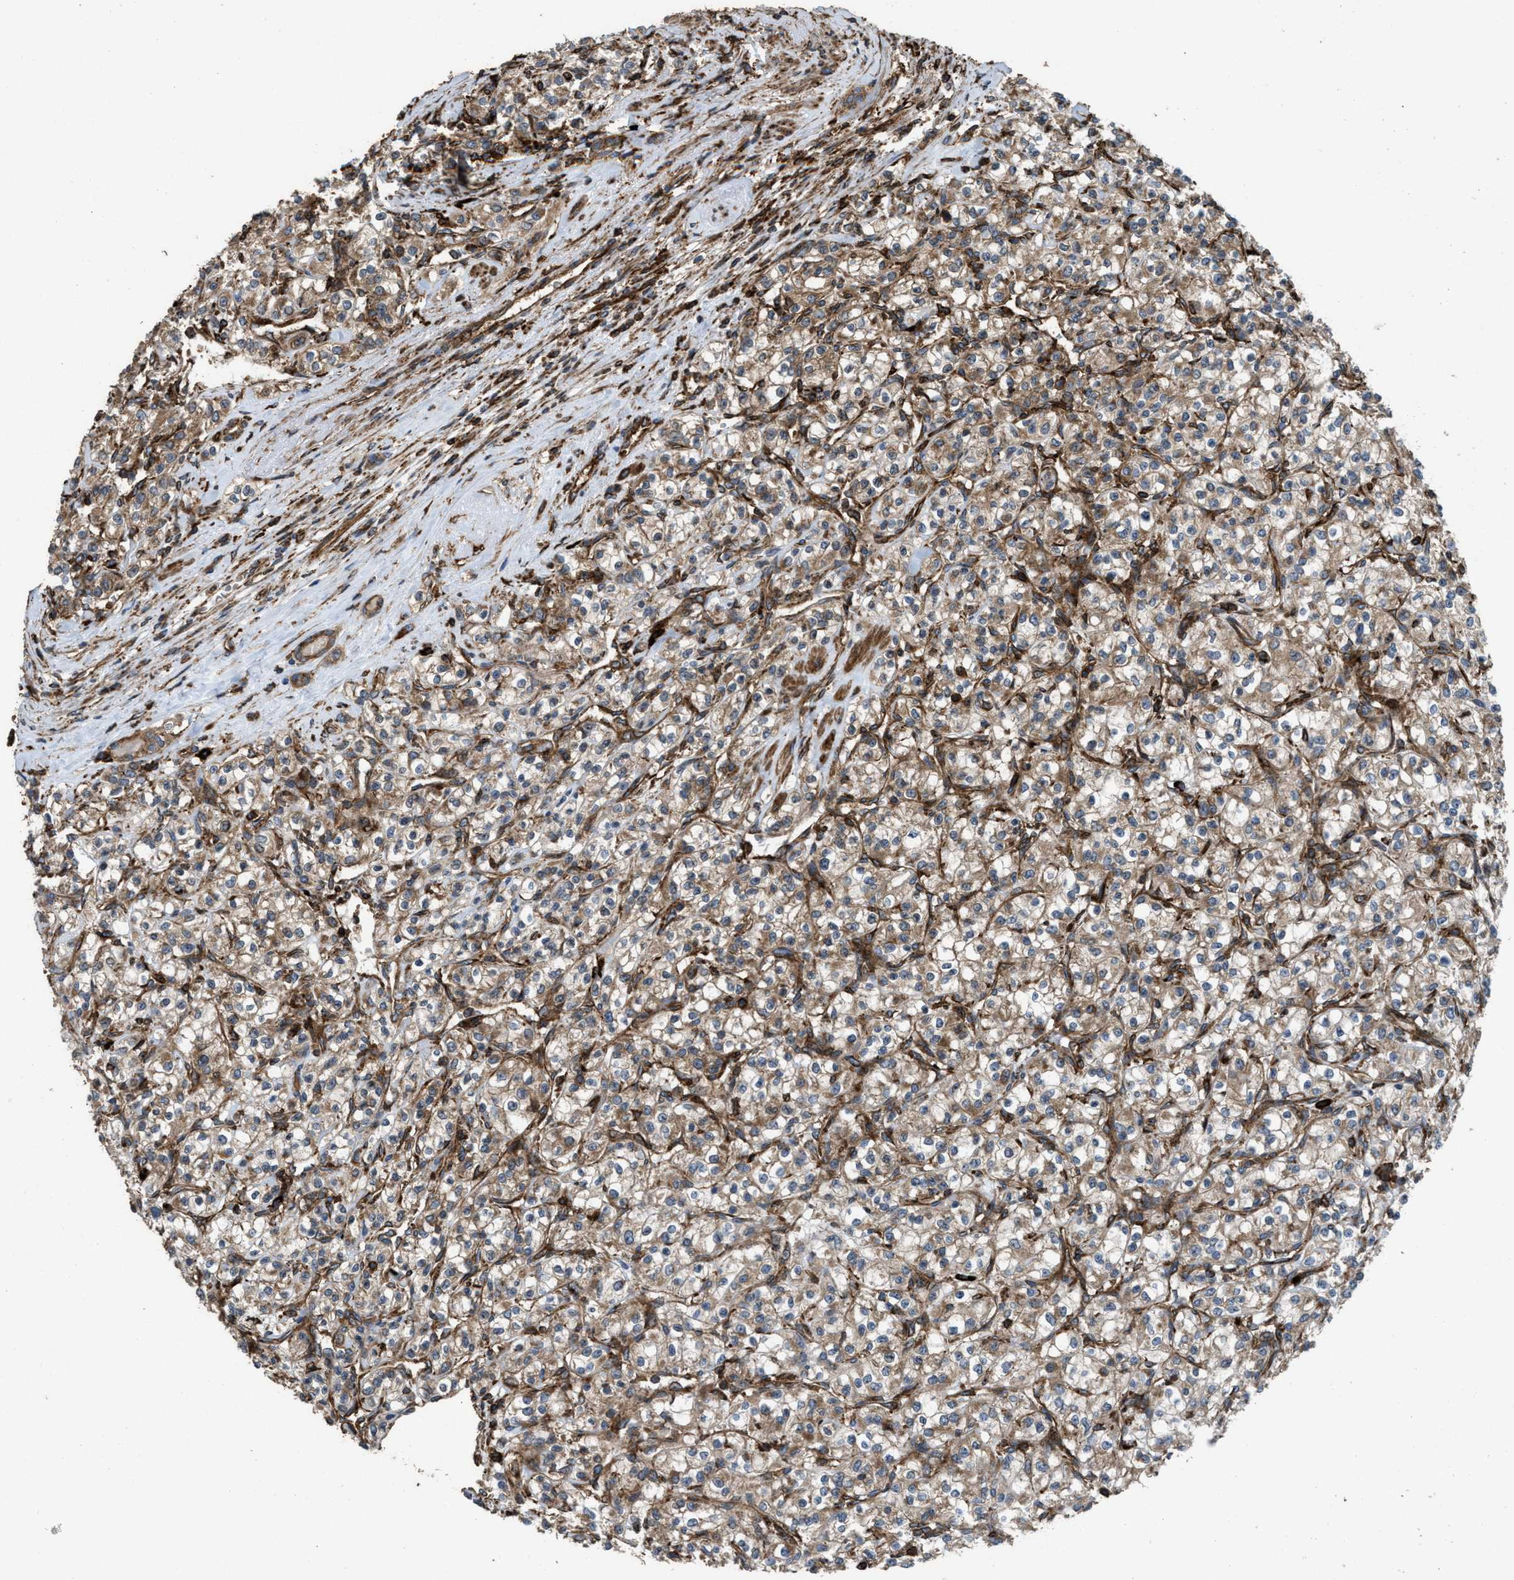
{"staining": {"intensity": "weak", "quantity": ">75%", "location": "cytoplasmic/membranous"}, "tissue": "renal cancer", "cell_type": "Tumor cells", "image_type": "cancer", "snomed": [{"axis": "morphology", "description": "Adenocarcinoma, NOS"}, {"axis": "topography", "description": "Kidney"}], "caption": "Protein positivity by immunohistochemistry shows weak cytoplasmic/membranous staining in about >75% of tumor cells in renal cancer.", "gene": "EGLN1", "patient": {"sex": "male", "age": 77}}